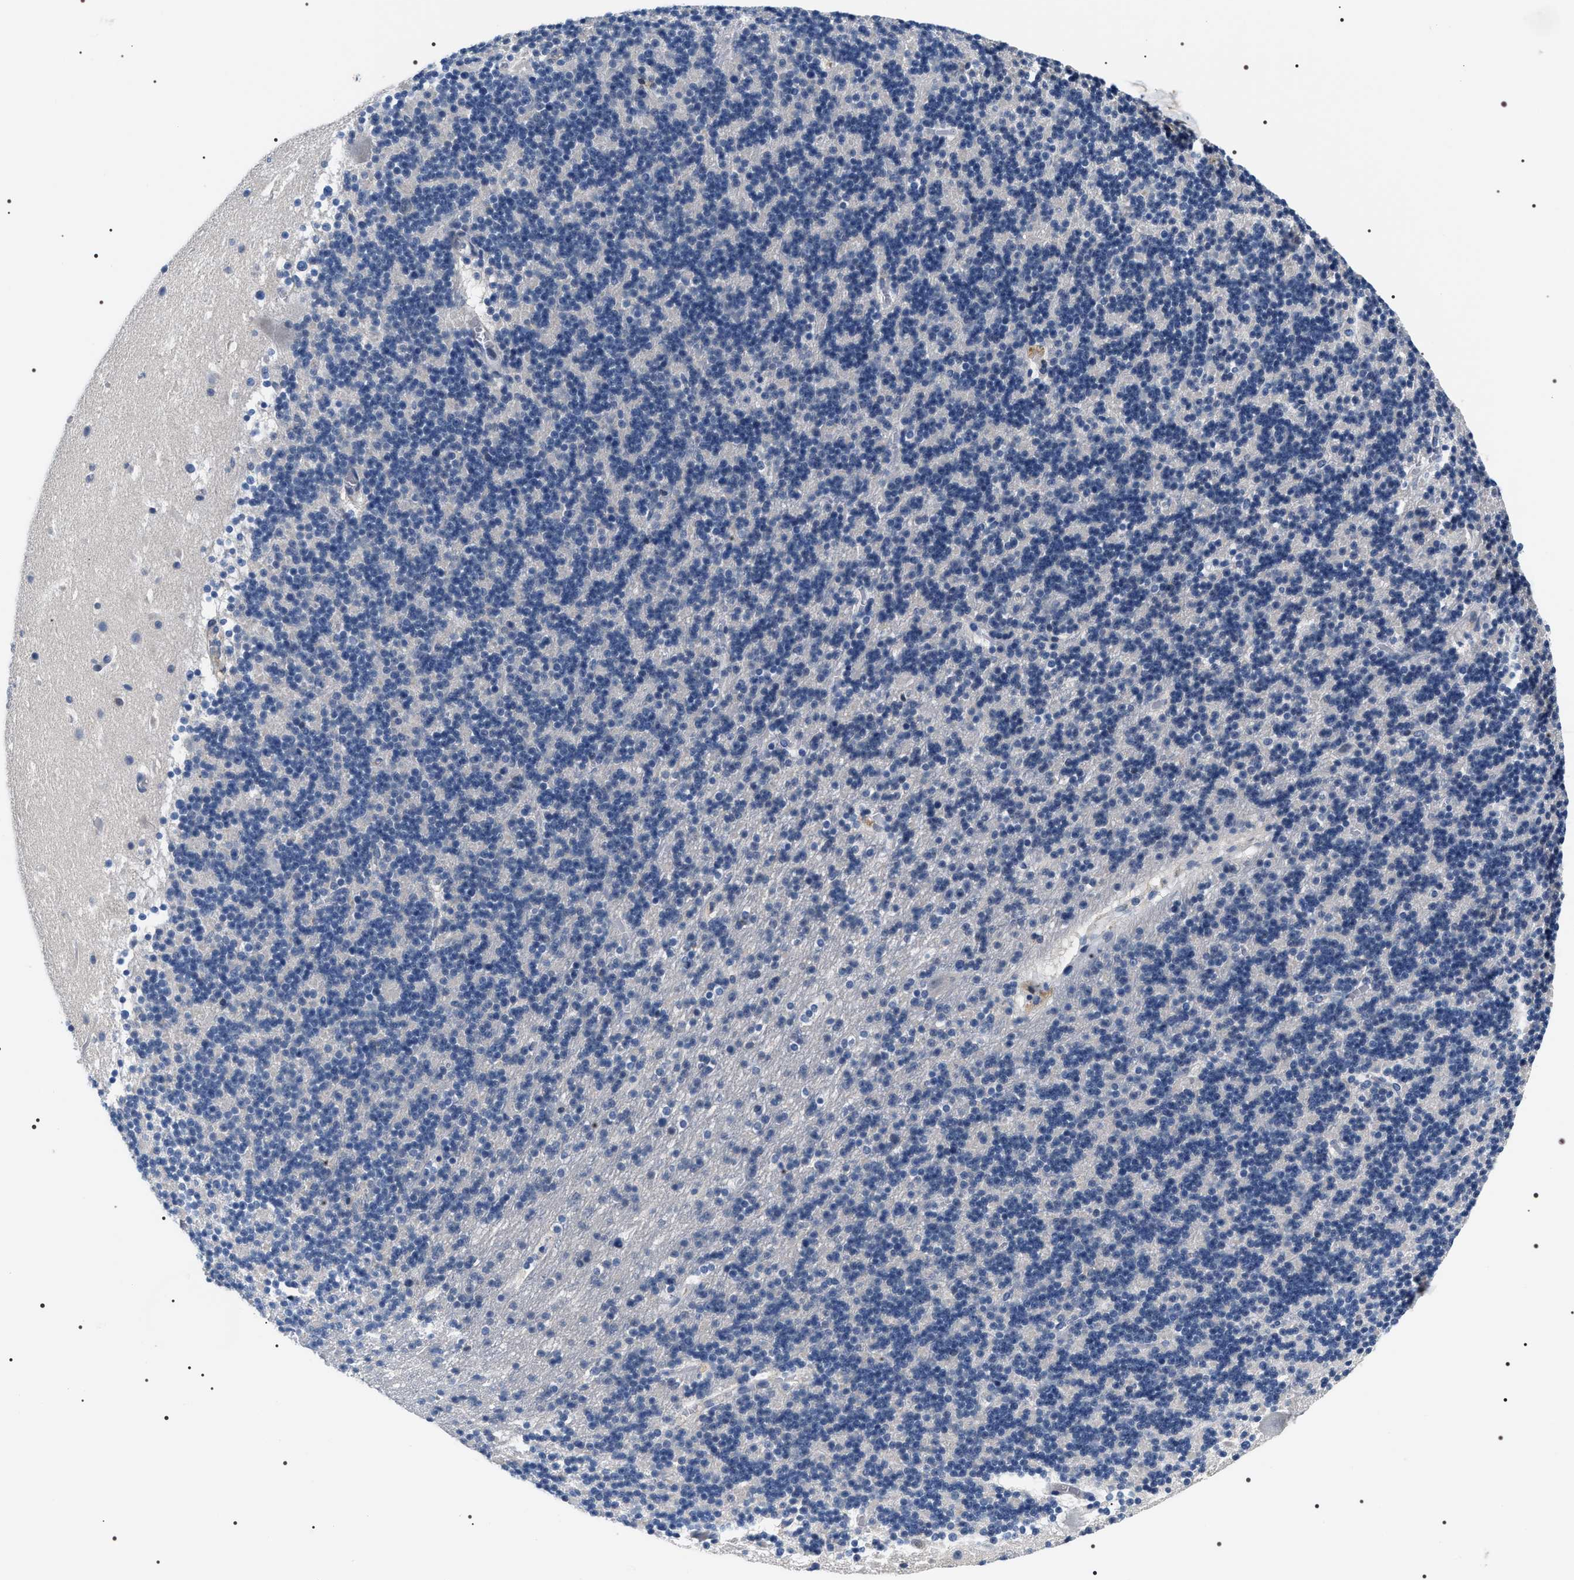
{"staining": {"intensity": "negative", "quantity": "none", "location": "none"}, "tissue": "cerebellum", "cell_type": "Cells in granular layer", "image_type": "normal", "snomed": [{"axis": "morphology", "description": "Normal tissue, NOS"}, {"axis": "topography", "description": "Cerebellum"}], "caption": "Micrograph shows no protein staining in cells in granular layer of normal cerebellum. Nuclei are stained in blue.", "gene": "BAG2", "patient": {"sex": "male", "age": 45}}